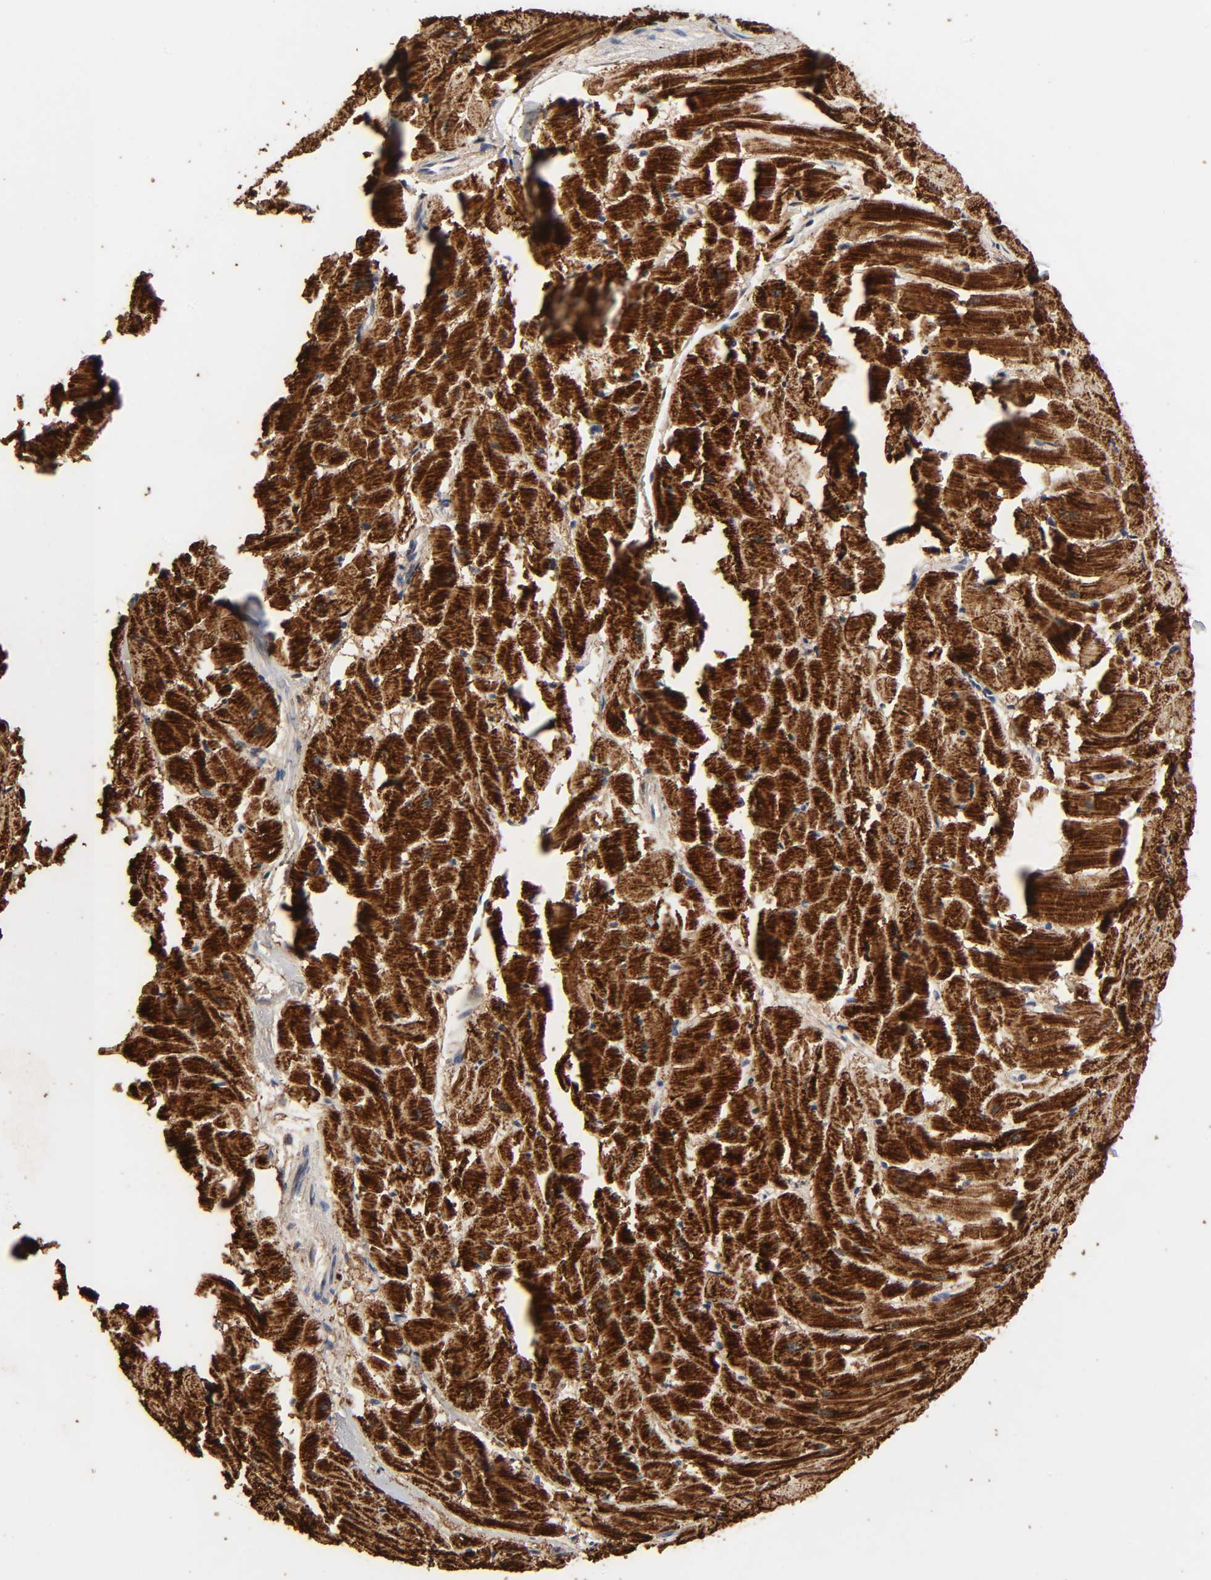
{"staining": {"intensity": "strong", "quantity": ">75%", "location": "cytoplasmic/membranous"}, "tissue": "heart muscle", "cell_type": "Cardiomyocytes", "image_type": "normal", "snomed": [{"axis": "morphology", "description": "Normal tissue, NOS"}, {"axis": "topography", "description": "Heart"}], "caption": "Protein expression analysis of unremarkable heart muscle shows strong cytoplasmic/membranous positivity in approximately >75% of cardiomyocytes. The protein is shown in brown color, while the nuclei are stained blue.", "gene": "COX6B1", "patient": {"sex": "female", "age": 19}}